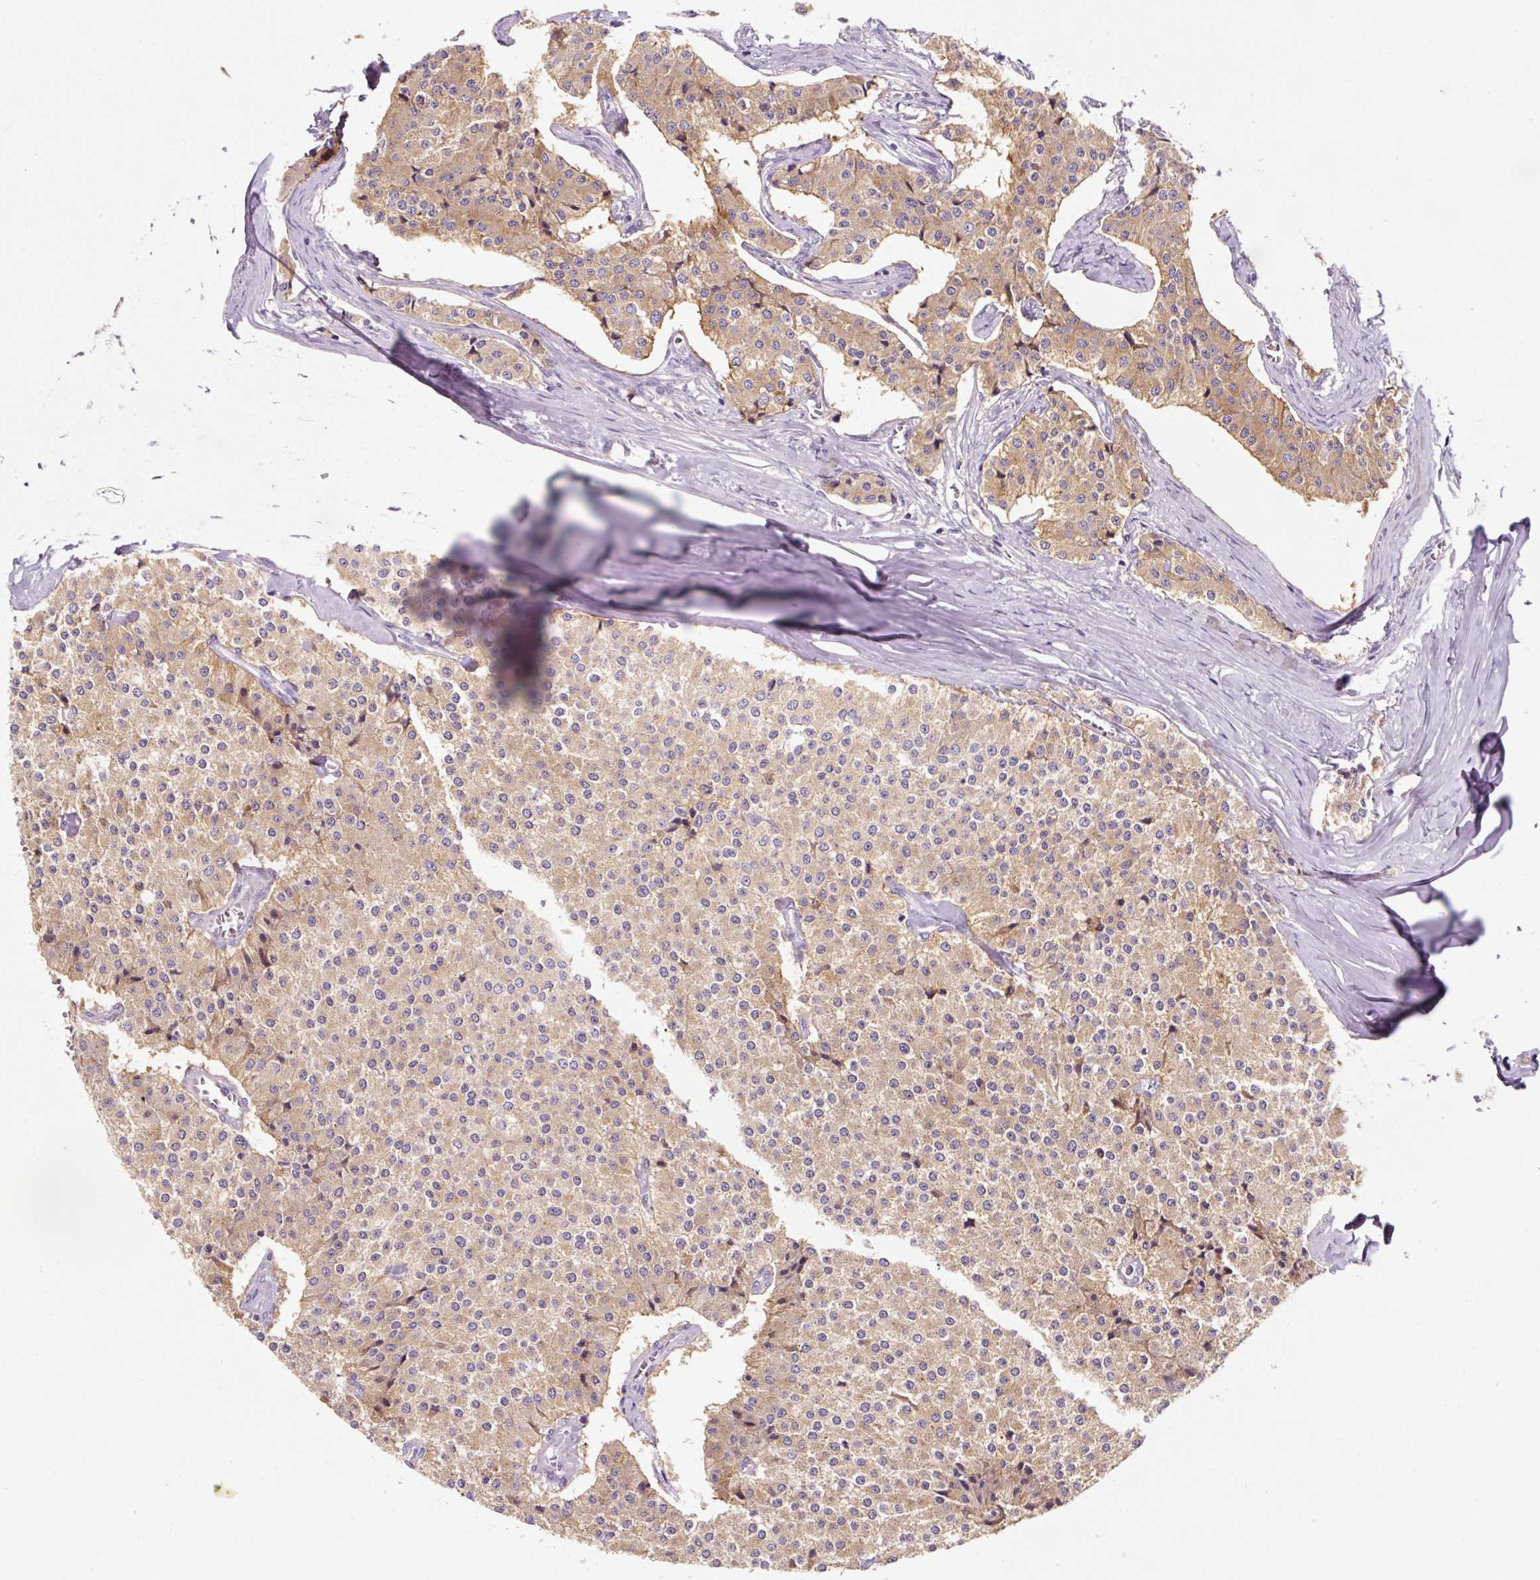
{"staining": {"intensity": "moderate", "quantity": ">75%", "location": "cytoplasmic/membranous"}, "tissue": "carcinoid", "cell_type": "Tumor cells", "image_type": "cancer", "snomed": [{"axis": "morphology", "description": "Carcinoid, malignant, NOS"}, {"axis": "topography", "description": "Colon"}], "caption": "A medium amount of moderate cytoplasmic/membranous expression is identified in approximately >75% of tumor cells in malignant carcinoid tissue.", "gene": "SYP", "patient": {"sex": "female", "age": 52}}